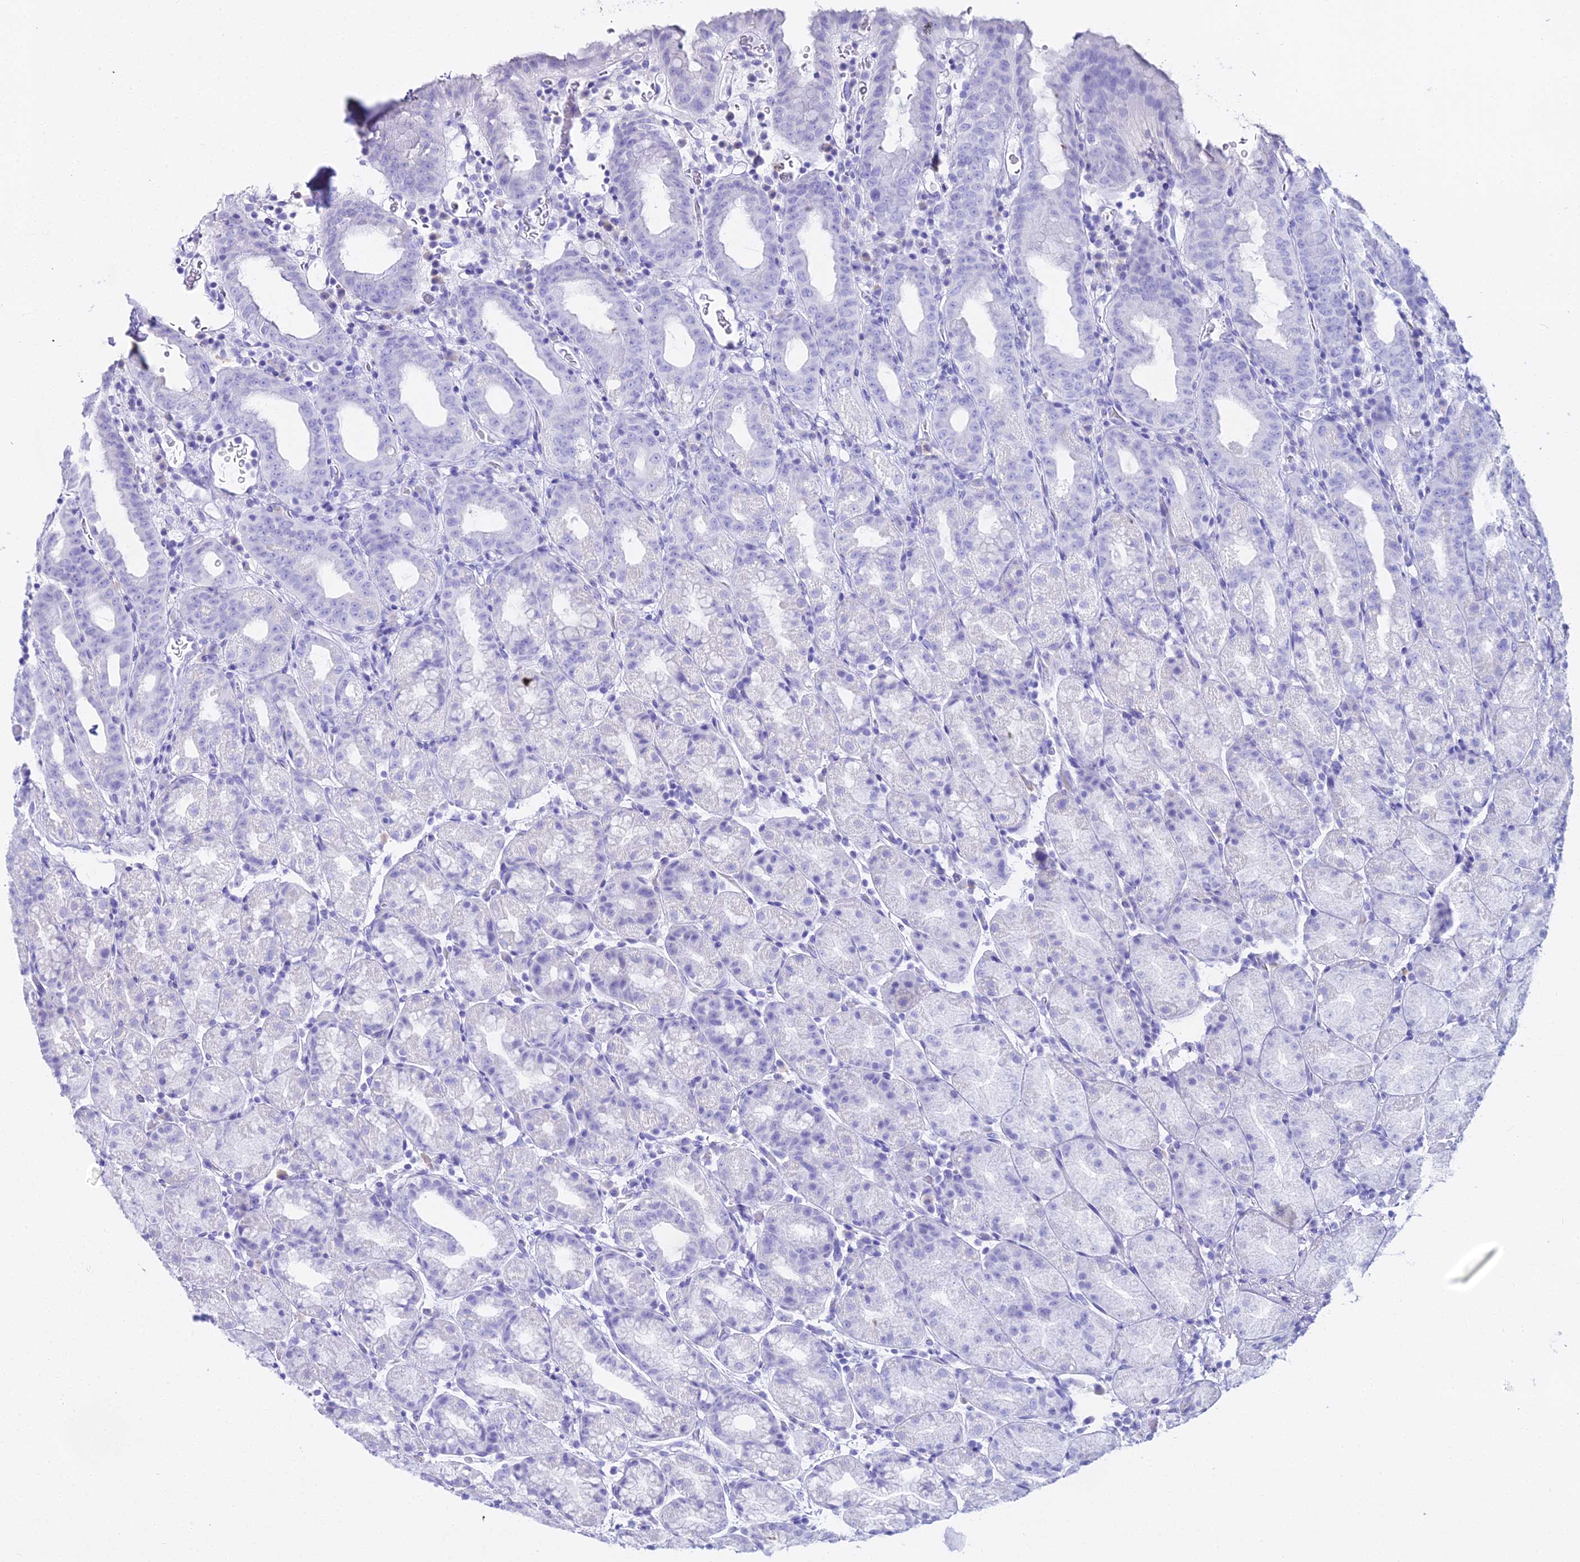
{"staining": {"intensity": "negative", "quantity": "none", "location": "none"}, "tissue": "stomach", "cell_type": "Glandular cells", "image_type": "normal", "snomed": [{"axis": "morphology", "description": "Normal tissue, NOS"}, {"axis": "topography", "description": "Stomach, upper"}, {"axis": "topography", "description": "Stomach, lower"}, {"axis": "topography", "description": "Small intestine"}], "caption": "Immunohistochemical staining of normal human stomach shows no significant staining in glandular cells. The staining is performed using DAB brown chromogen with nuclei counter-stained in using hematoxylin.", "gene": "CGB1", "patient": {"sex": "male", "age": 68}}